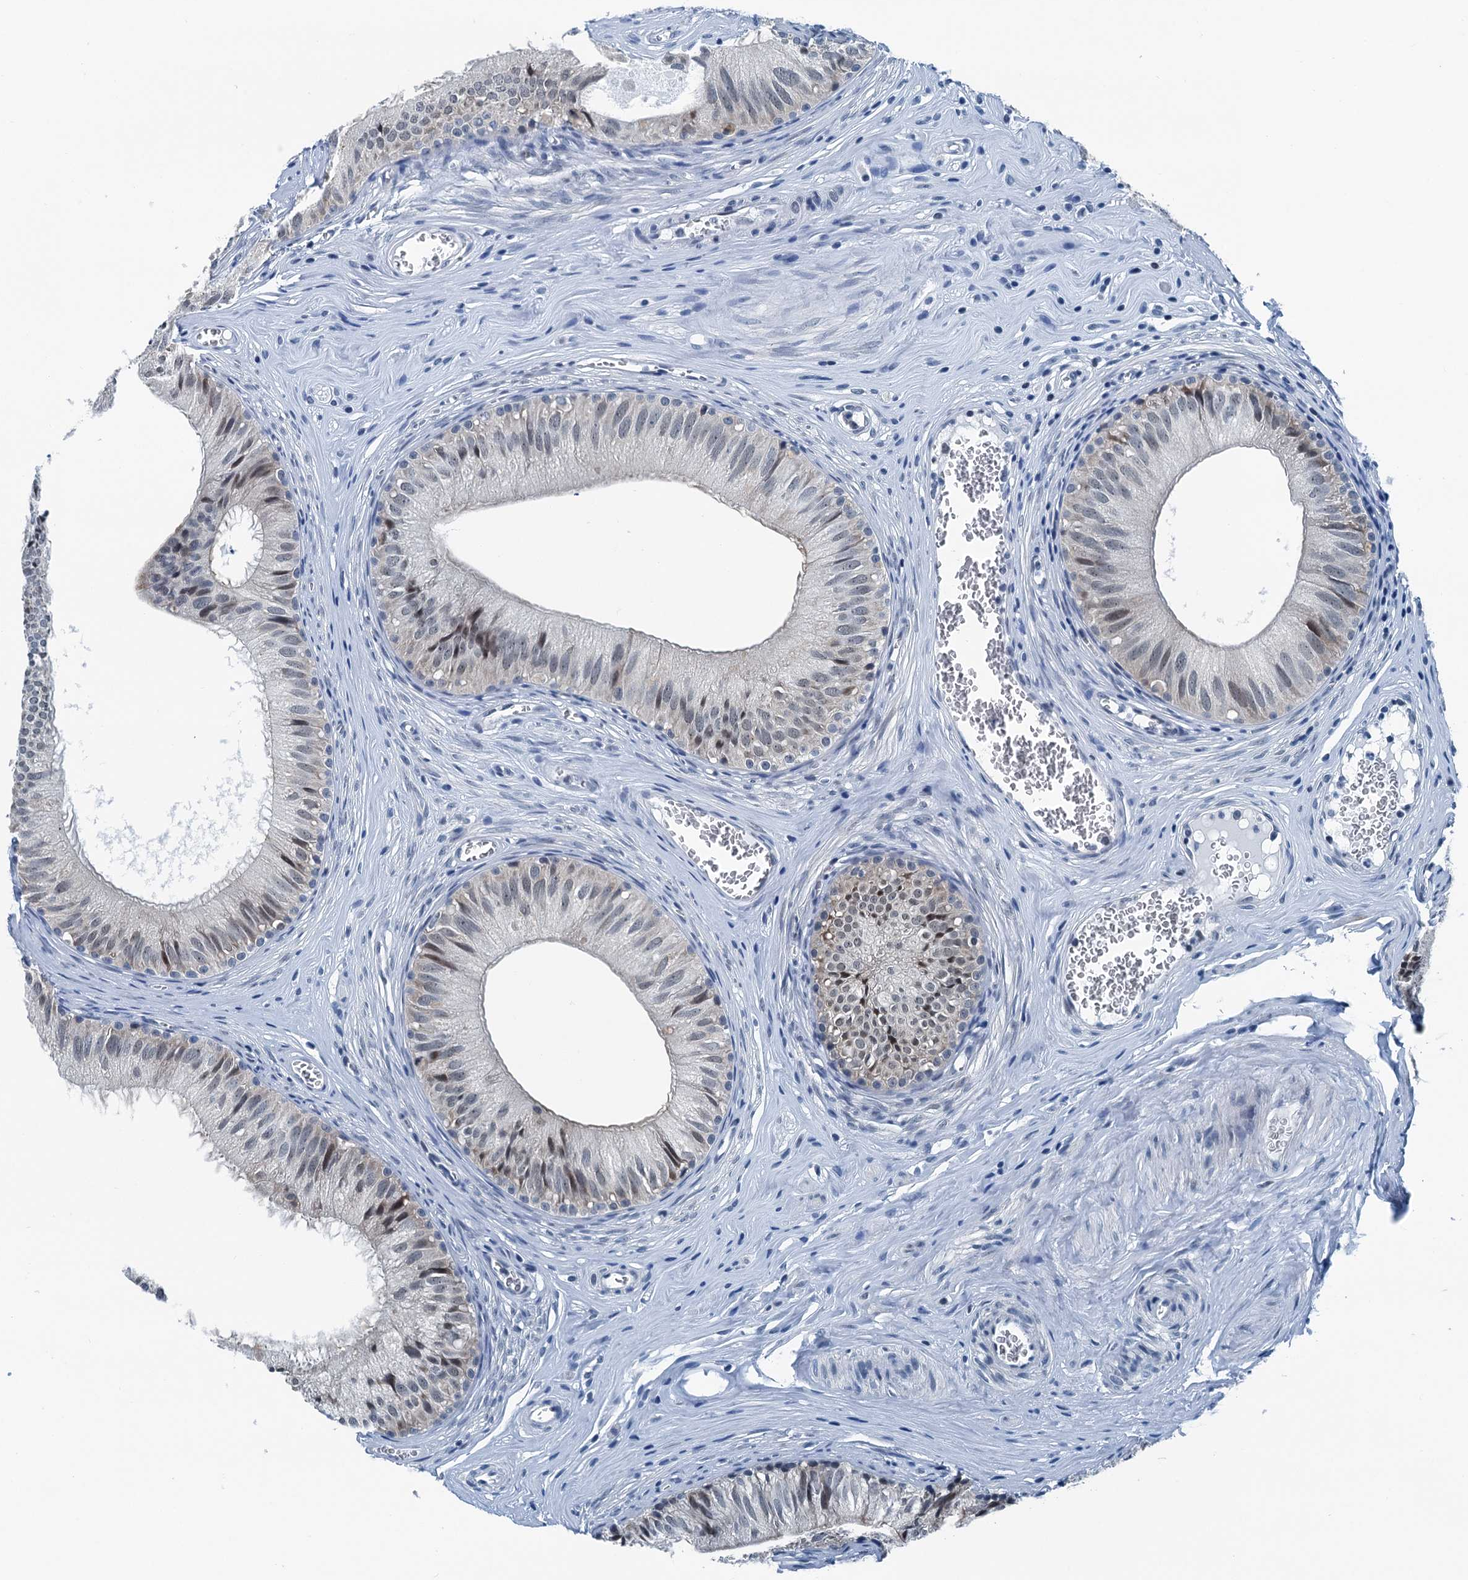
{"staining": {"intensity": "negative", "quantity": "none", "location": "none"}, "tissue": "epididymis", "cell_type": "Glandular cells", "image_type": "normal", "snomed": [{"axis": "morphology", "description": "Normal tissue, NOS"}, {"axis": "topography", "description": "Epididymis"}], "caption": "Immunohistochemical staining of benign epididymis exhibits no significant expression in glandular cells. (Brightfield microscopy of DAB (3,3'-diaminobenzidine) immunohistochemistry at high magnification).", "gene": "TRPT1", "patient": {"sex": "male", "age": 36}}